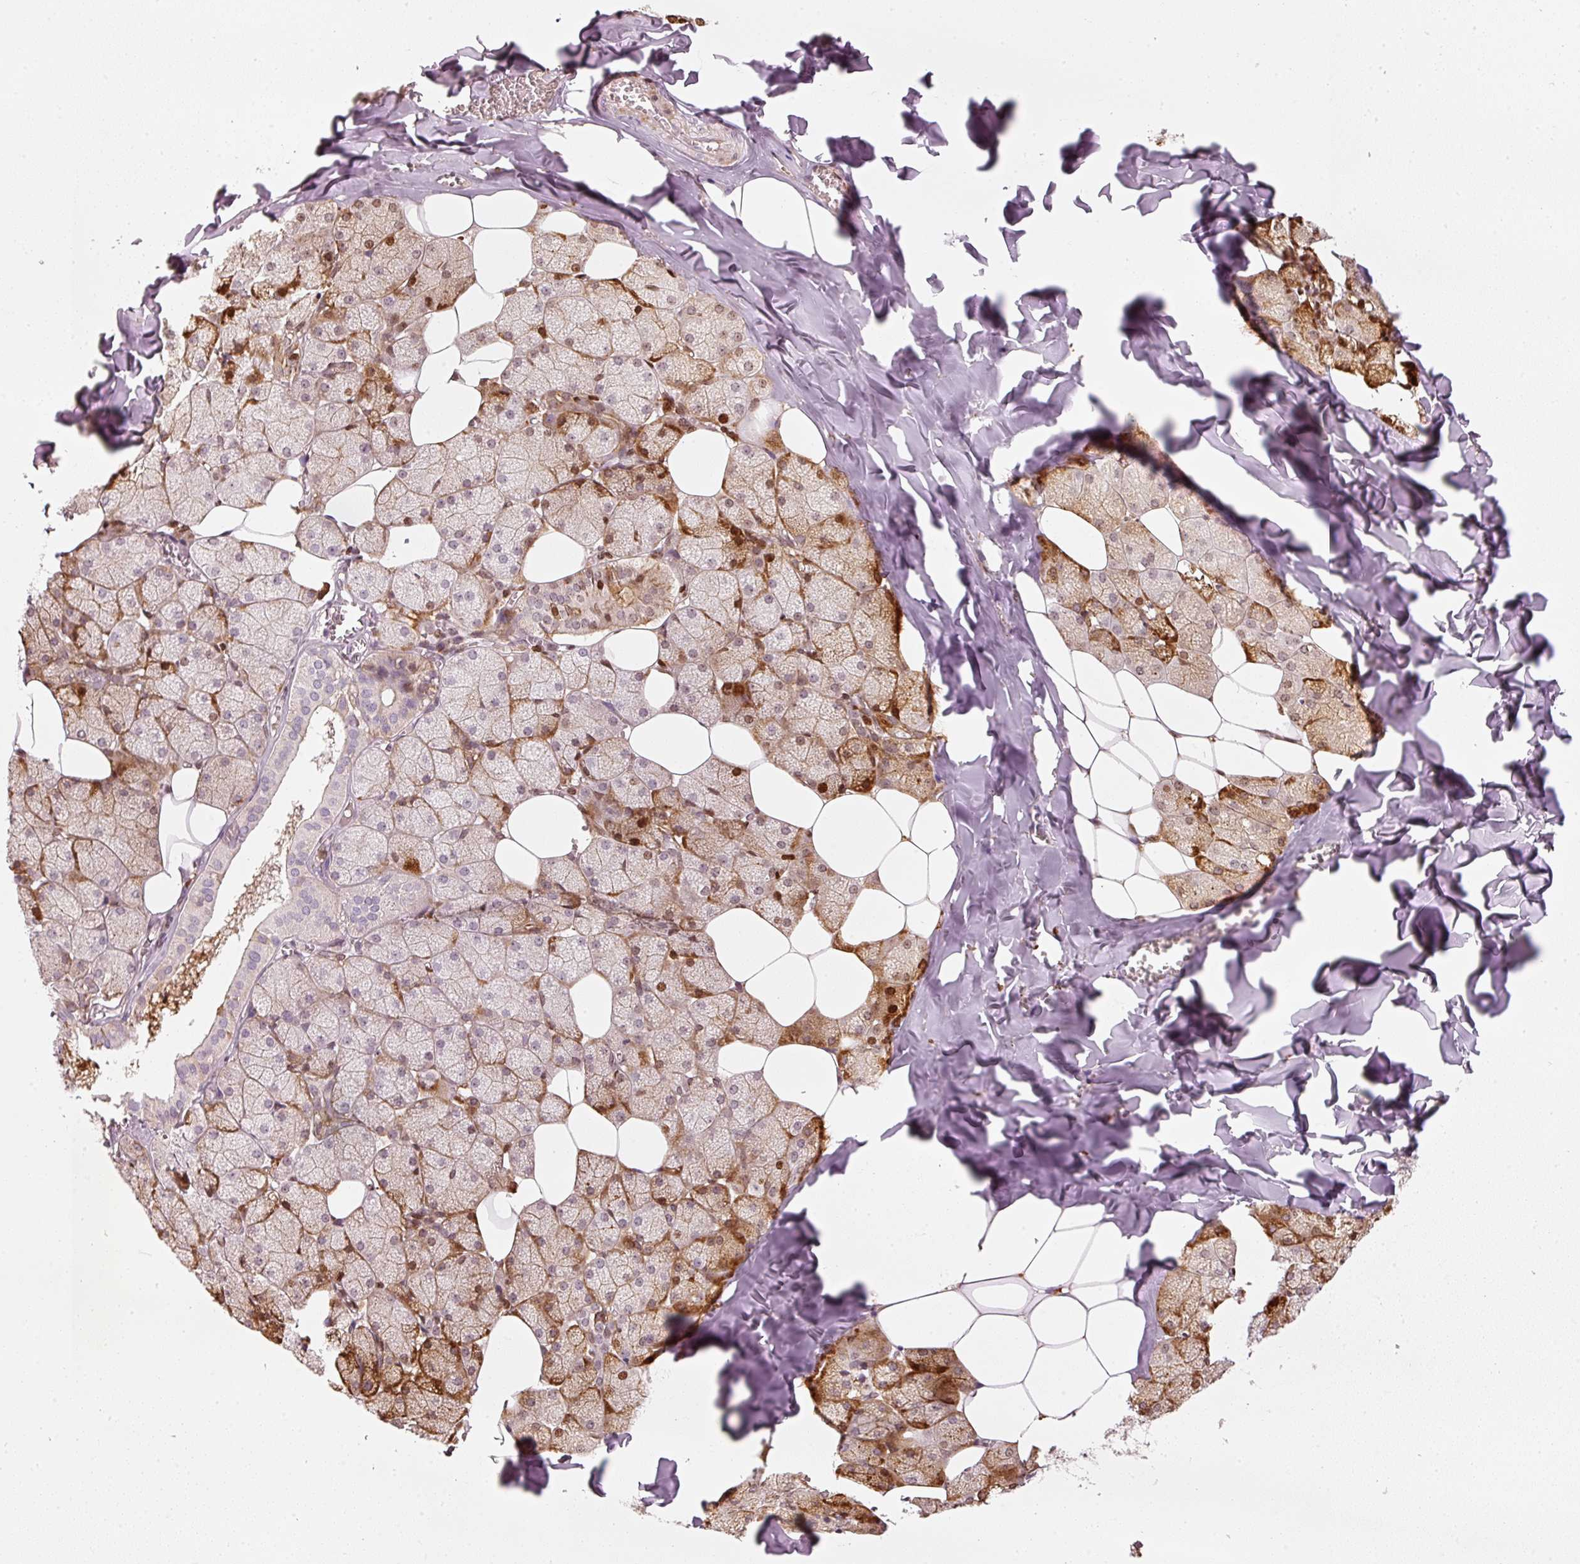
{"staining": {"intensity": "moderate", "quantity": "<25%", "location": "cytoplasmic/membranous,nuclear"}, "tissue": "salivary gland", "cell_type": "Glandular cells", "image_type": "normal", "snomed": [{"axis": "morphology", "description": "Normal tissue, NOS"}, {"axis": "topography", "description": "Salivary gland"}, {"axis": "topography", "description": "Peripheral nerve tissue"}], "caption": "Immunohistochemical staining of normal salivary gland shows low levels of moderate cytoplasmic/membranous,nuclear positivity in about <25% of glandular cells.", "gene": "TREX2", "patient": {"sex": "male", "age": 38}}